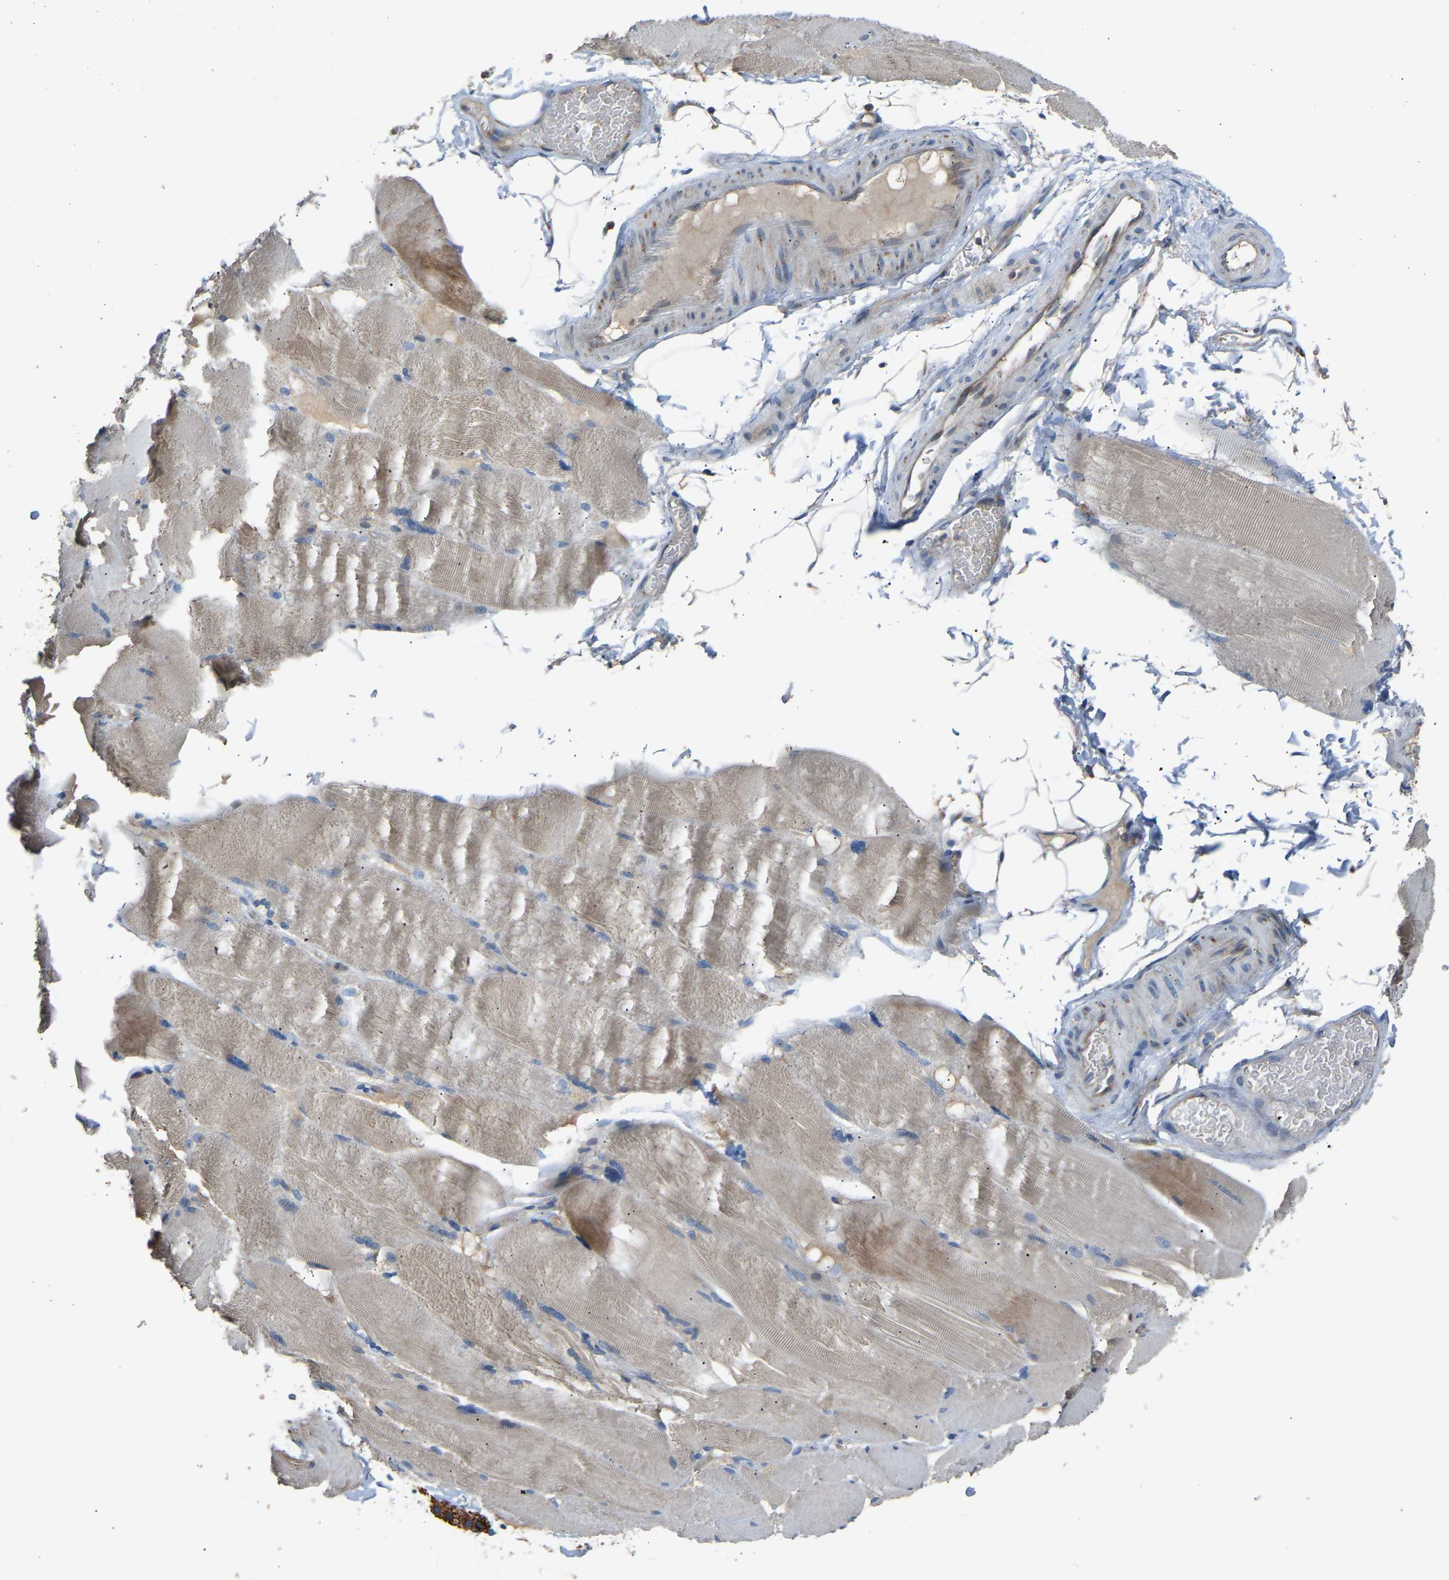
{"staining": {"intensity": "weak", "quantity": "25%-75%", "location": "cytoplasmic/membranous"}, "tissue": "skeletal muscle", "cell_type": "Myocytes", "image_type": "normal", "snomed": [{"axis": "morphology", "description": "Normal tissue, NOS"}, {"axis": "topography", "description": "Skin"}, {"axis": "topography", "description": "Skeletal muscle"}], "caption": "A photomicrograph of skeletal muscle stained for a protein reveals weak cytoplasmic/membranous brown staining in myocytes. Using DAB (3,3'-diaminobenzidine) (brown) and hematoxylin (blue) stains, captured at high magnification using brightfield microscopy.", "gene": "RGP1", "patient": {"sex": "male", "age": 83}}